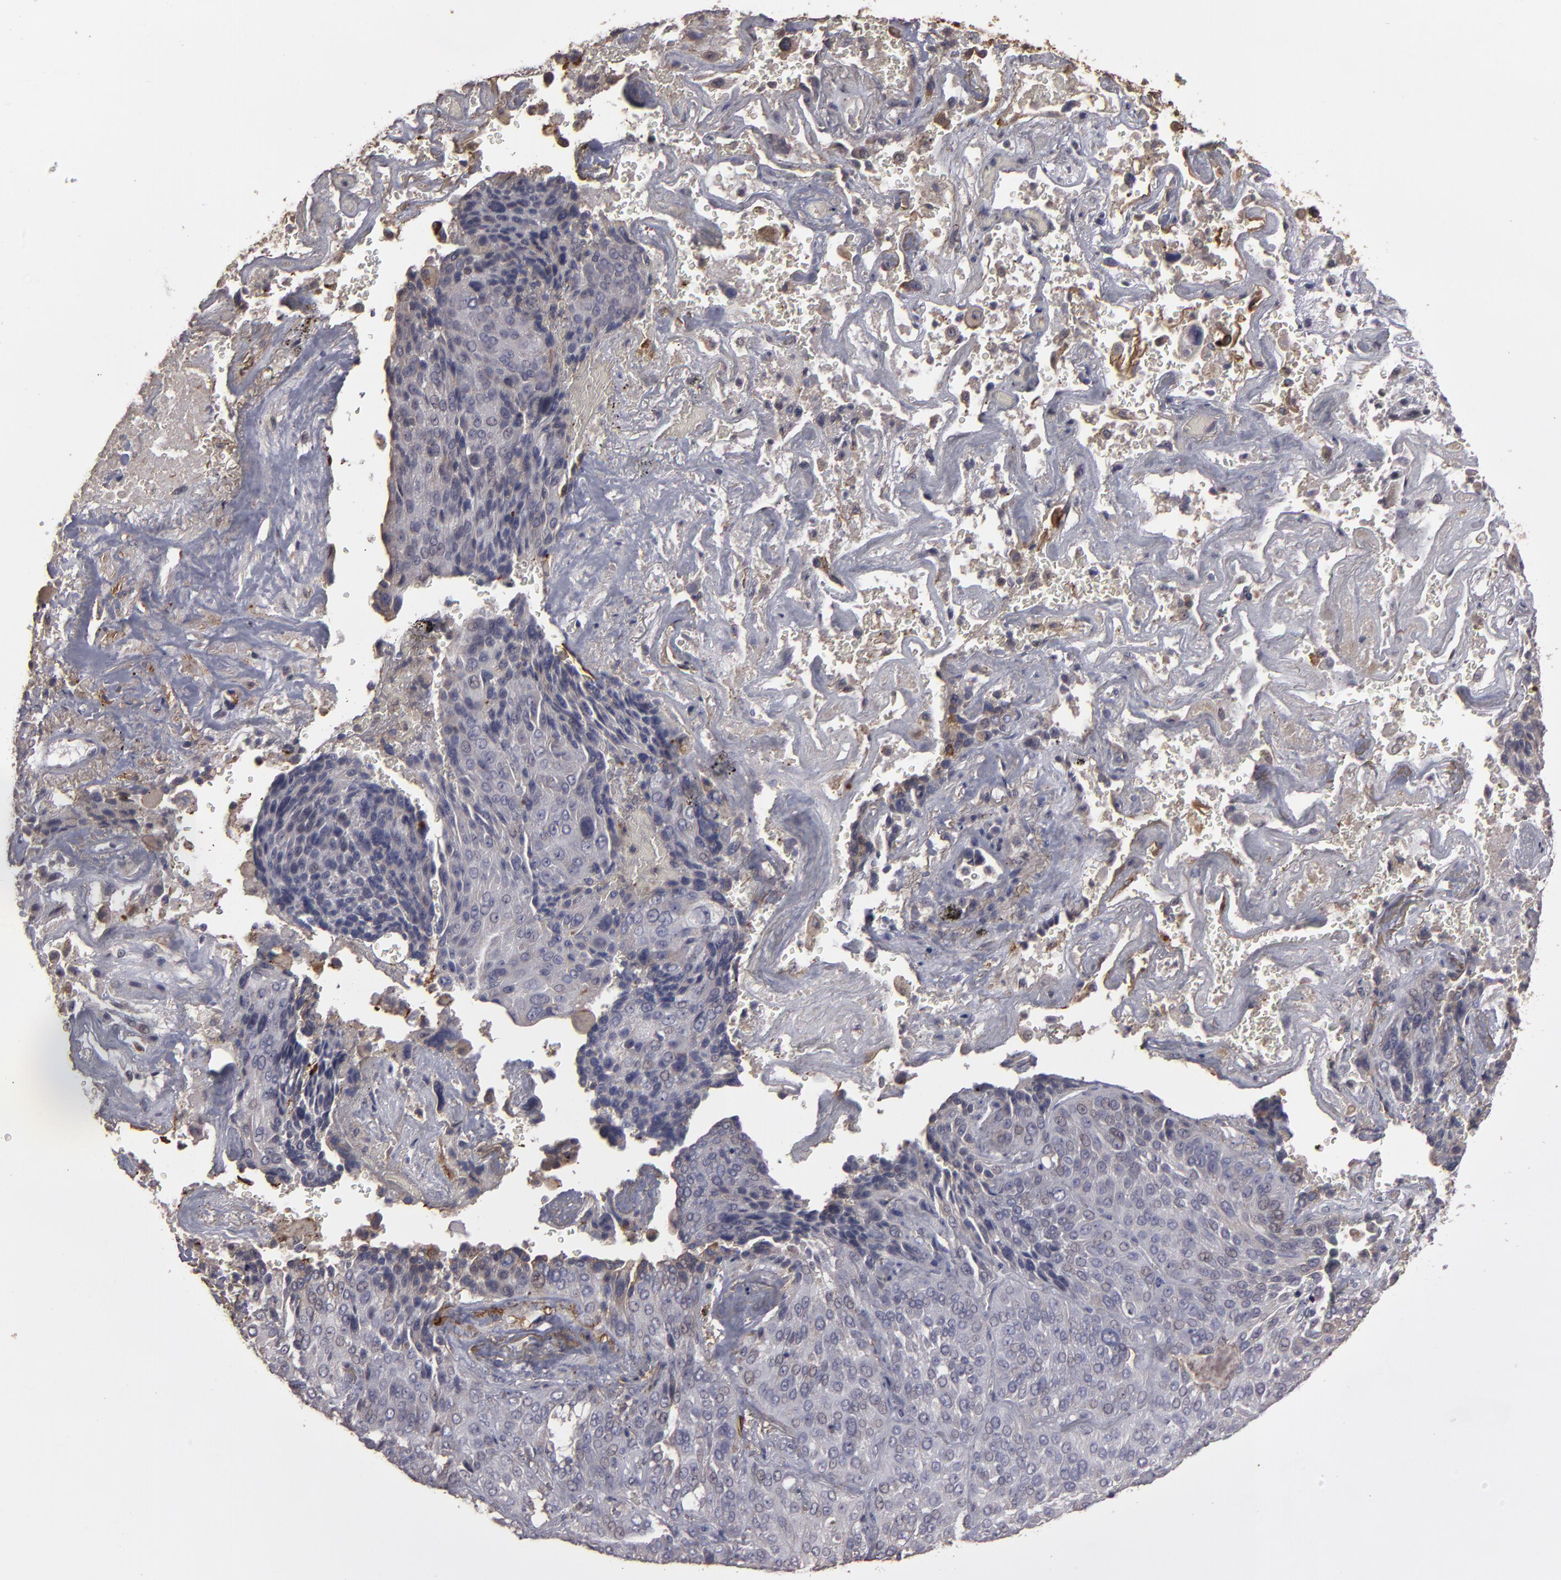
{"staining": {"intensity": "moderate", "quantity": "25%-75%", "location": "cytoplasmic/membranous"}, "tissue": "lung cancer", "cell_type": "Tumor cells", "image_type": "cancer", "snomed": [{"axis": "morphology", "description": "Squamous cell carcinoma, NOS"}, {"axis": "topography", "description": "Lung"}], "caption": "Protein expression analysis of human lung cancer (squamous cell carcinoma) reveals moderate cytoplasmic/membranous expression in about 25%-75% of tumor cells. (Stains: DAB in brown, nuclei in blue, Microscopy: brightfield microscopy at high magnification).", "gene": "CD55", "patient": {"sex": "male", "age": 54}}